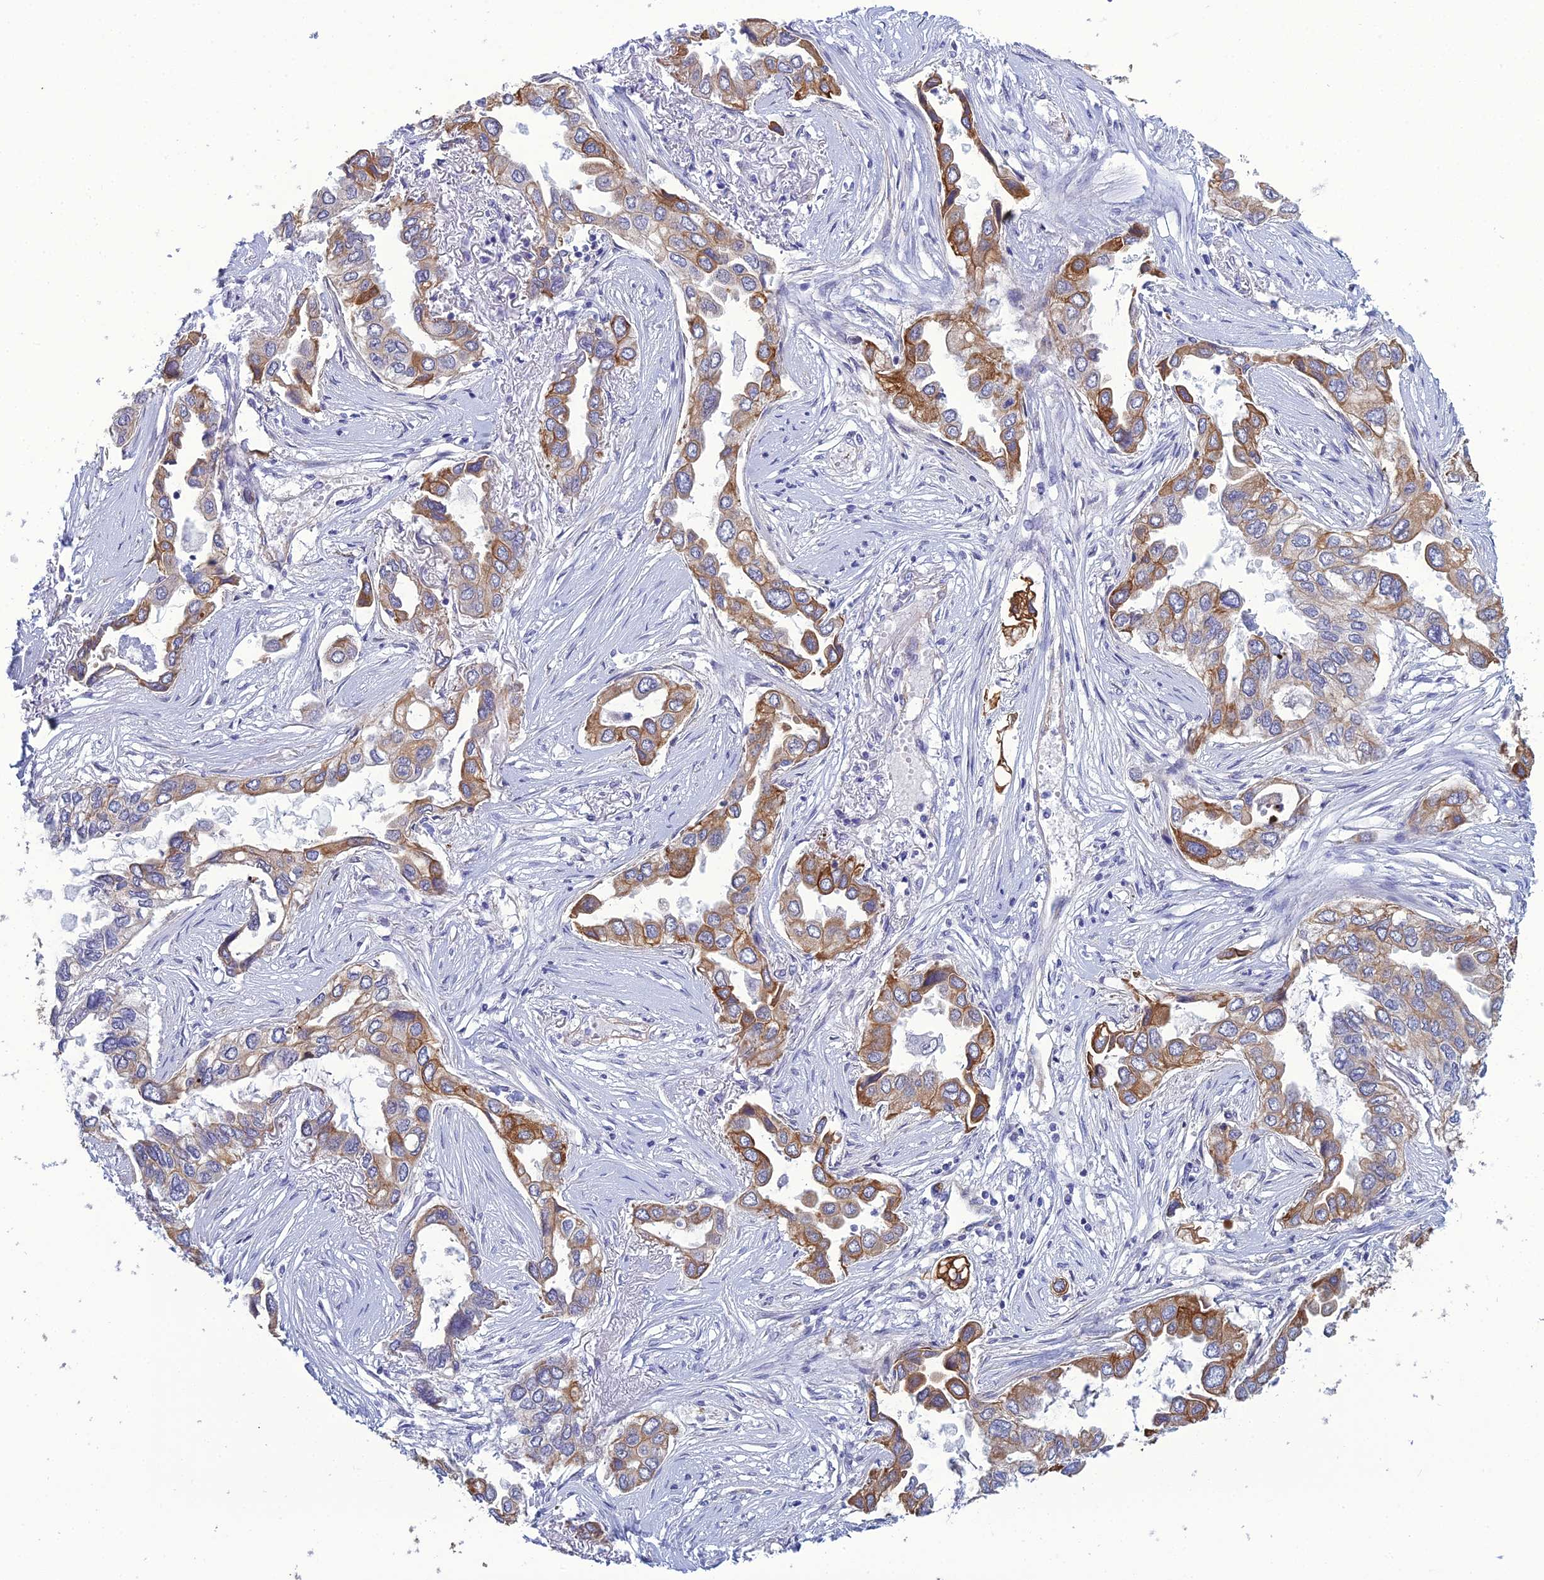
{"staining": {"intensity": "moderate", "quantity": ">75%", "location": "cytoplasmic/membranous"}, "tissue": "lung cancer", "cell_type": "Tumor cells", "image_type": "cancer", "snomed": [{"axis": "morphology", "description": "Adenocarcinoma, NOS"}, {"axis": "topography", "description": "Lung"}], "caption": "Immunohistochemical staining of human lung cancer (adenocarcinoma) demonstrates medium levels of moderate cytoplasmic/membranous protein positivity in about >75% of tumor cells. Using DAB (3,3'-diaminobenzidine) (brown) and hematoxylin (blue) stains, captured at high magnification using brightfield microscopy.", "gene": "LZTS2", "patient": {"sex": "female", "age": 76}}